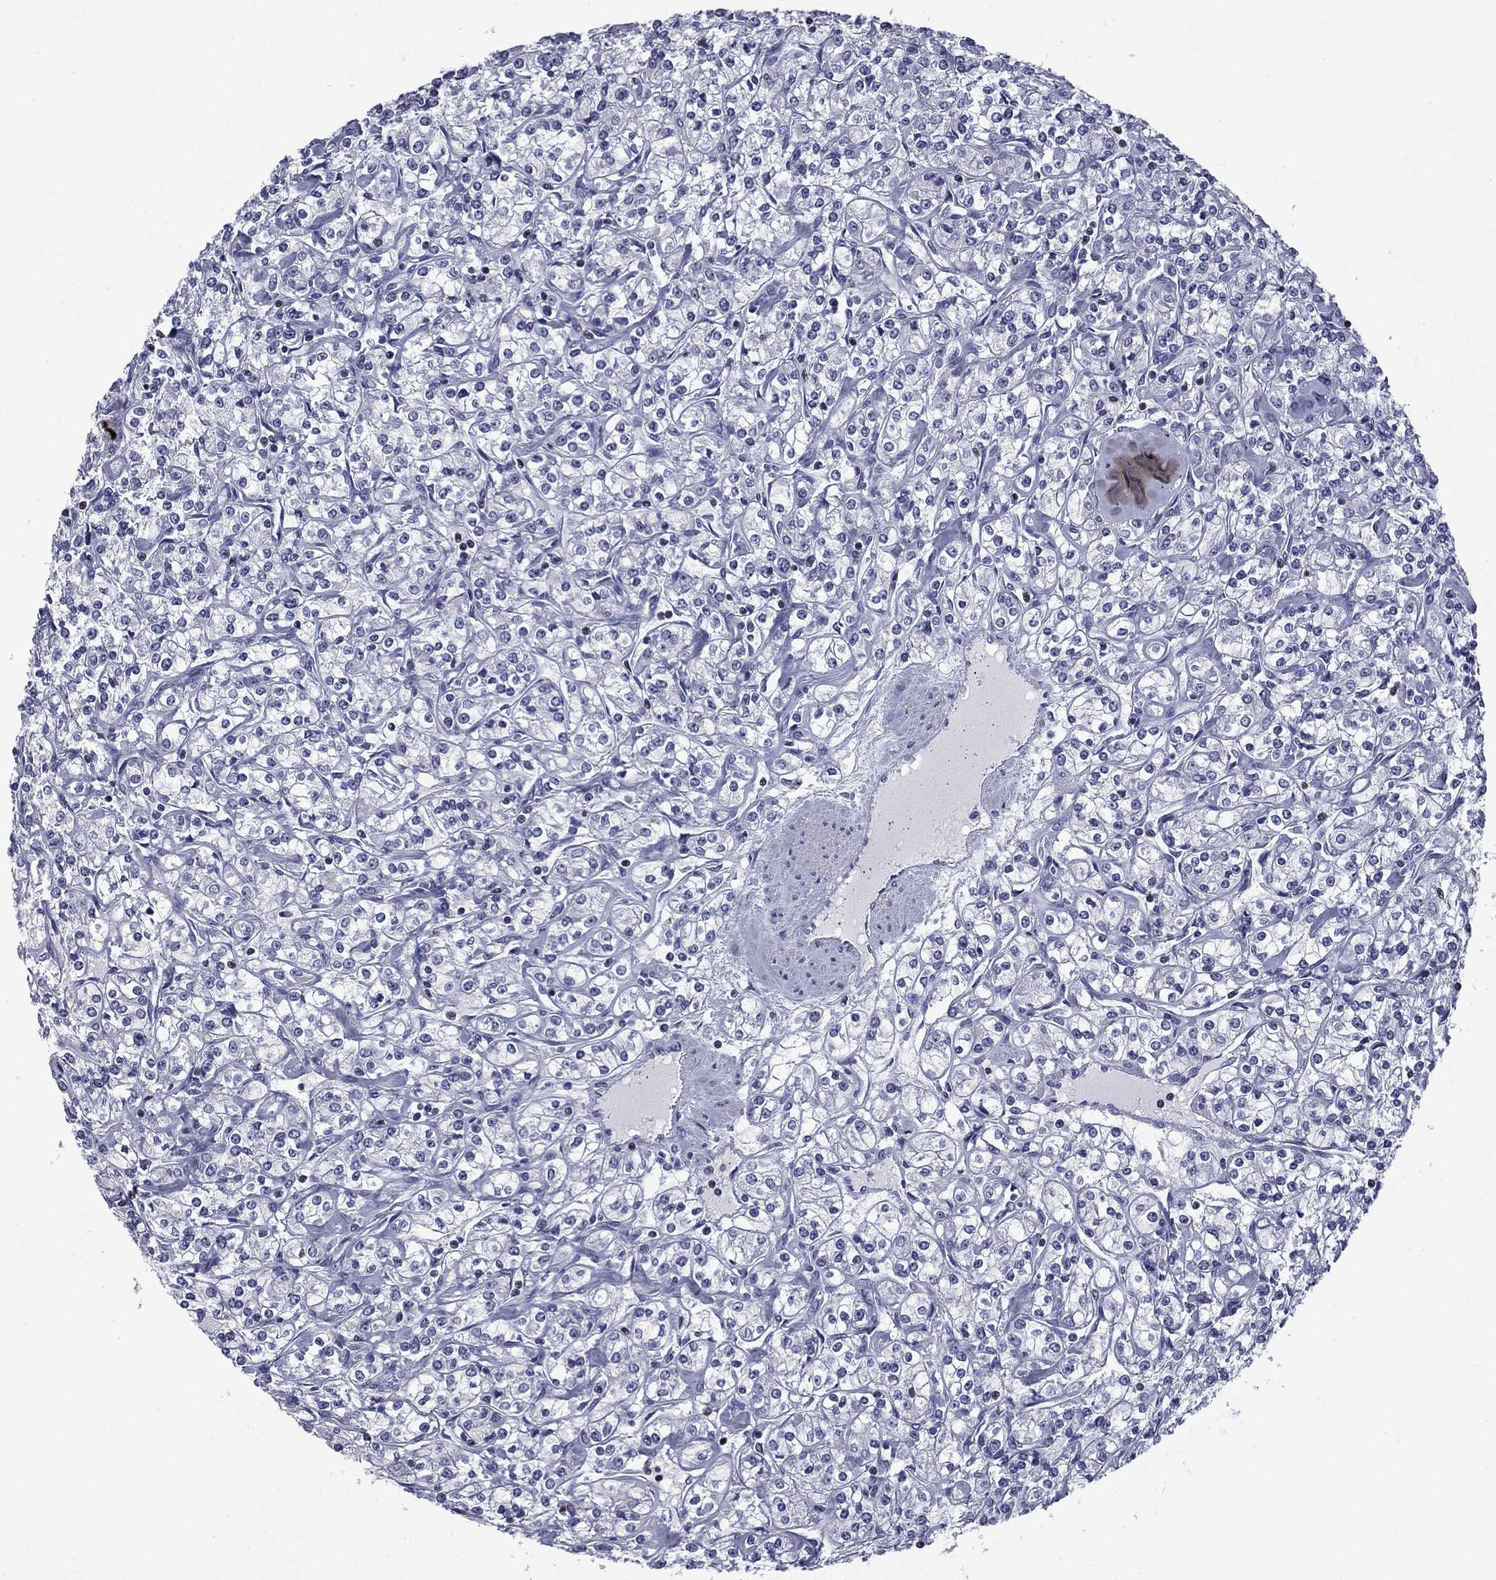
{"staining": {"intensity": "negative", "quantity": "none", "location": "none"}, "tissue": "renal cancer", "cell_type": "Tumor cells", "image_type": "cancer", "snomed": [{"axis": "morphology", "description": "Adenocarcinoma, NOS"}, {"axis": "topography", "description": "Kidney"}], "caption": "Immunohistochemical staining of human renal cancer (adenocarcinoma) shows no significant expression in tumor cells.", "gene": "IKZF3", "patient": {"sex": "male", "age": 77}}